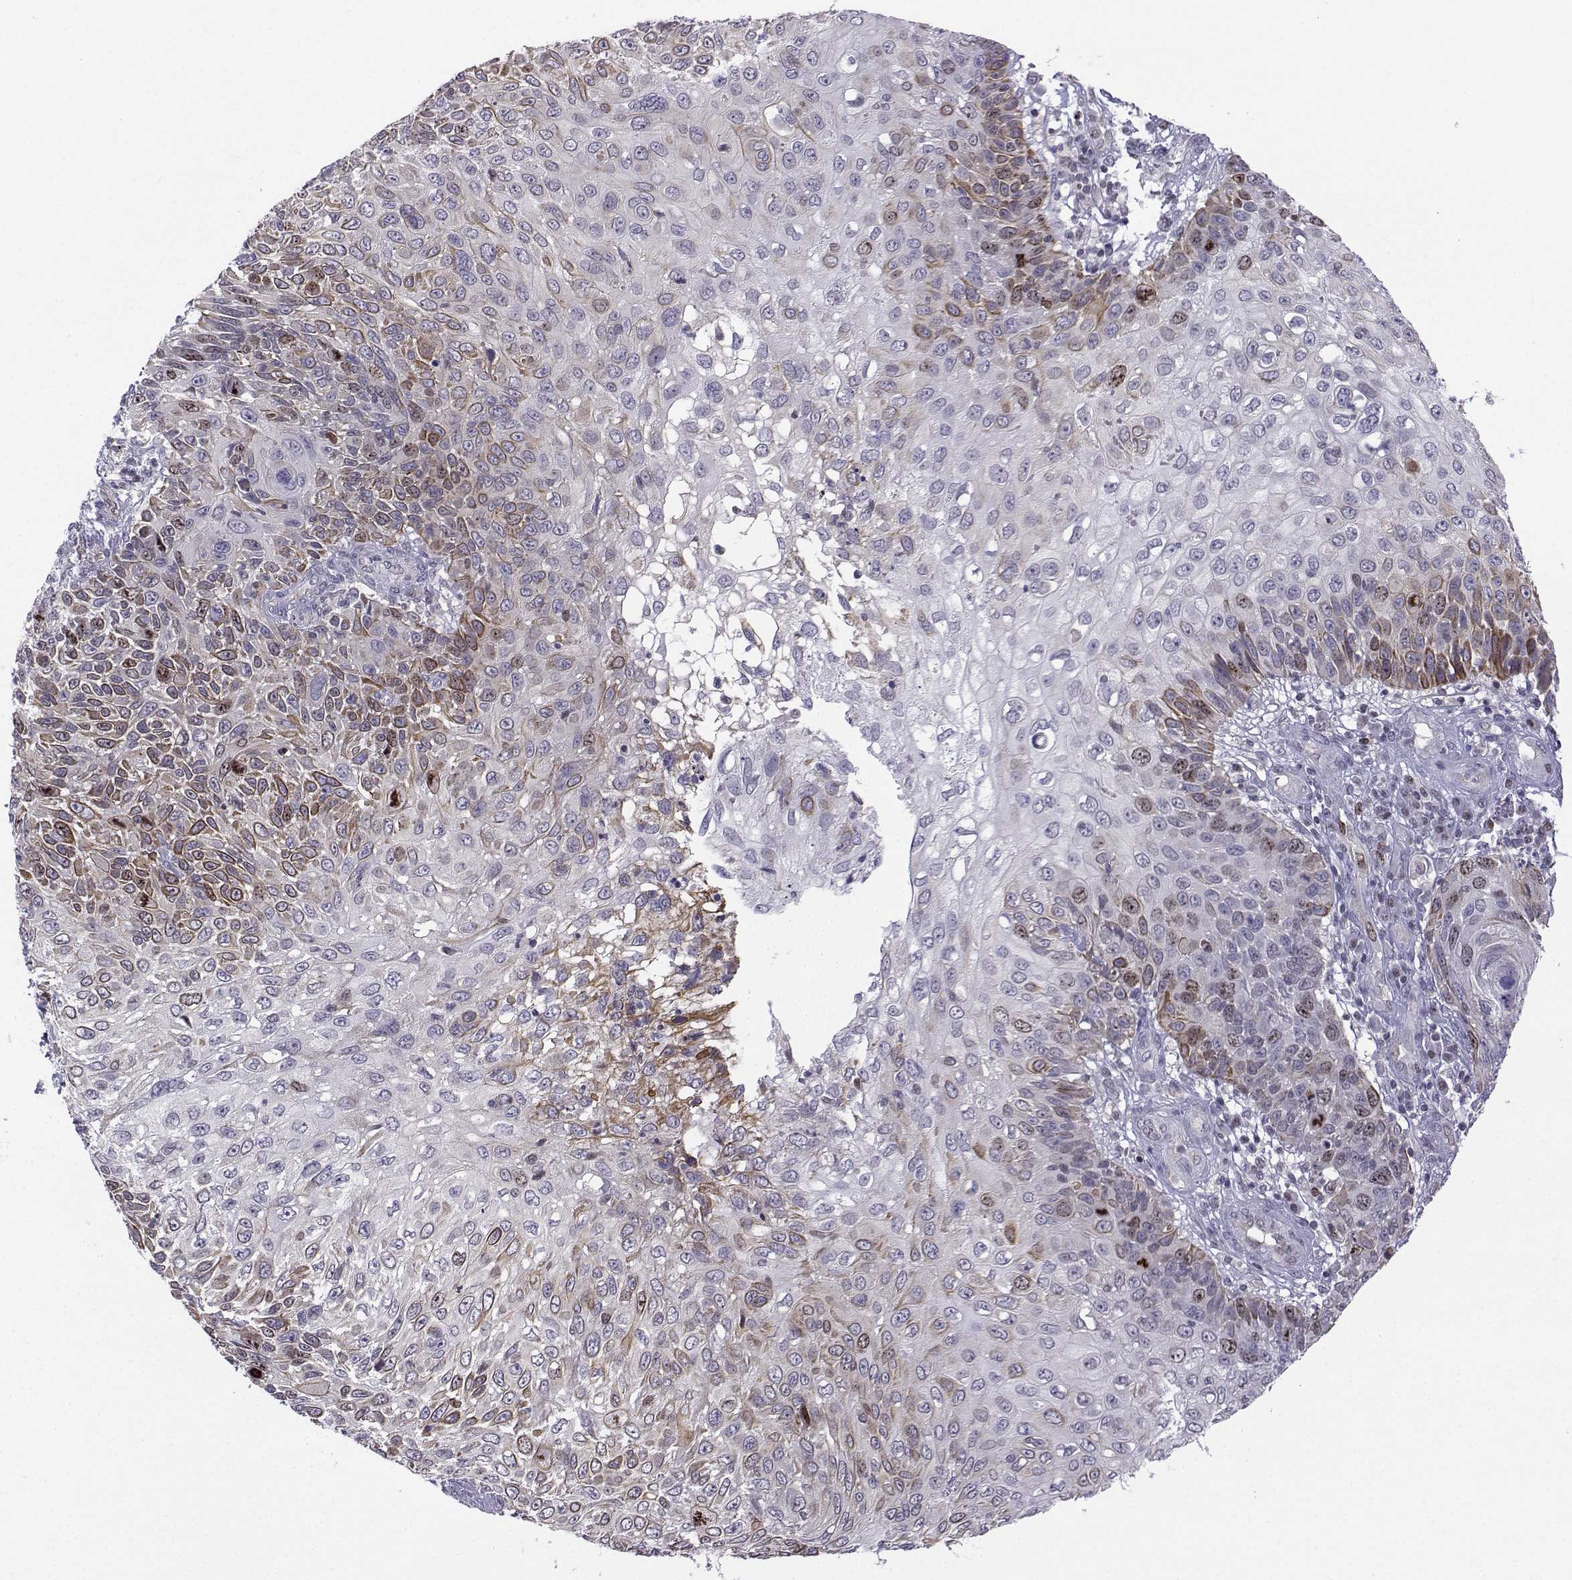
{"staining": {"intensity": "moderate", "quantity": "<25%", "location": "cytoplasmic/membranous,nuclear"}, "tissue": "skin cancer", "cell_type": "Tumor cells", "image_type": "cancer", "snomed": [{"axis": "morphology", "description": "Squamous cell carcinoma, NOS"}, {"axis": "topography", "description": "Skin"}], "caption": "Protein staining shows moderate cytoplasmic/membranous and nuclear expression in approximately <25% of tumor cells in skin cancer. Using DAB (3,3'-diaminobenzidine) (brown) and hematoxylin (blue) stains, captured at high magnification using brightfield microscopy.", "gene": "INCENP", "patient": {"sex": "male", "age": 92}}